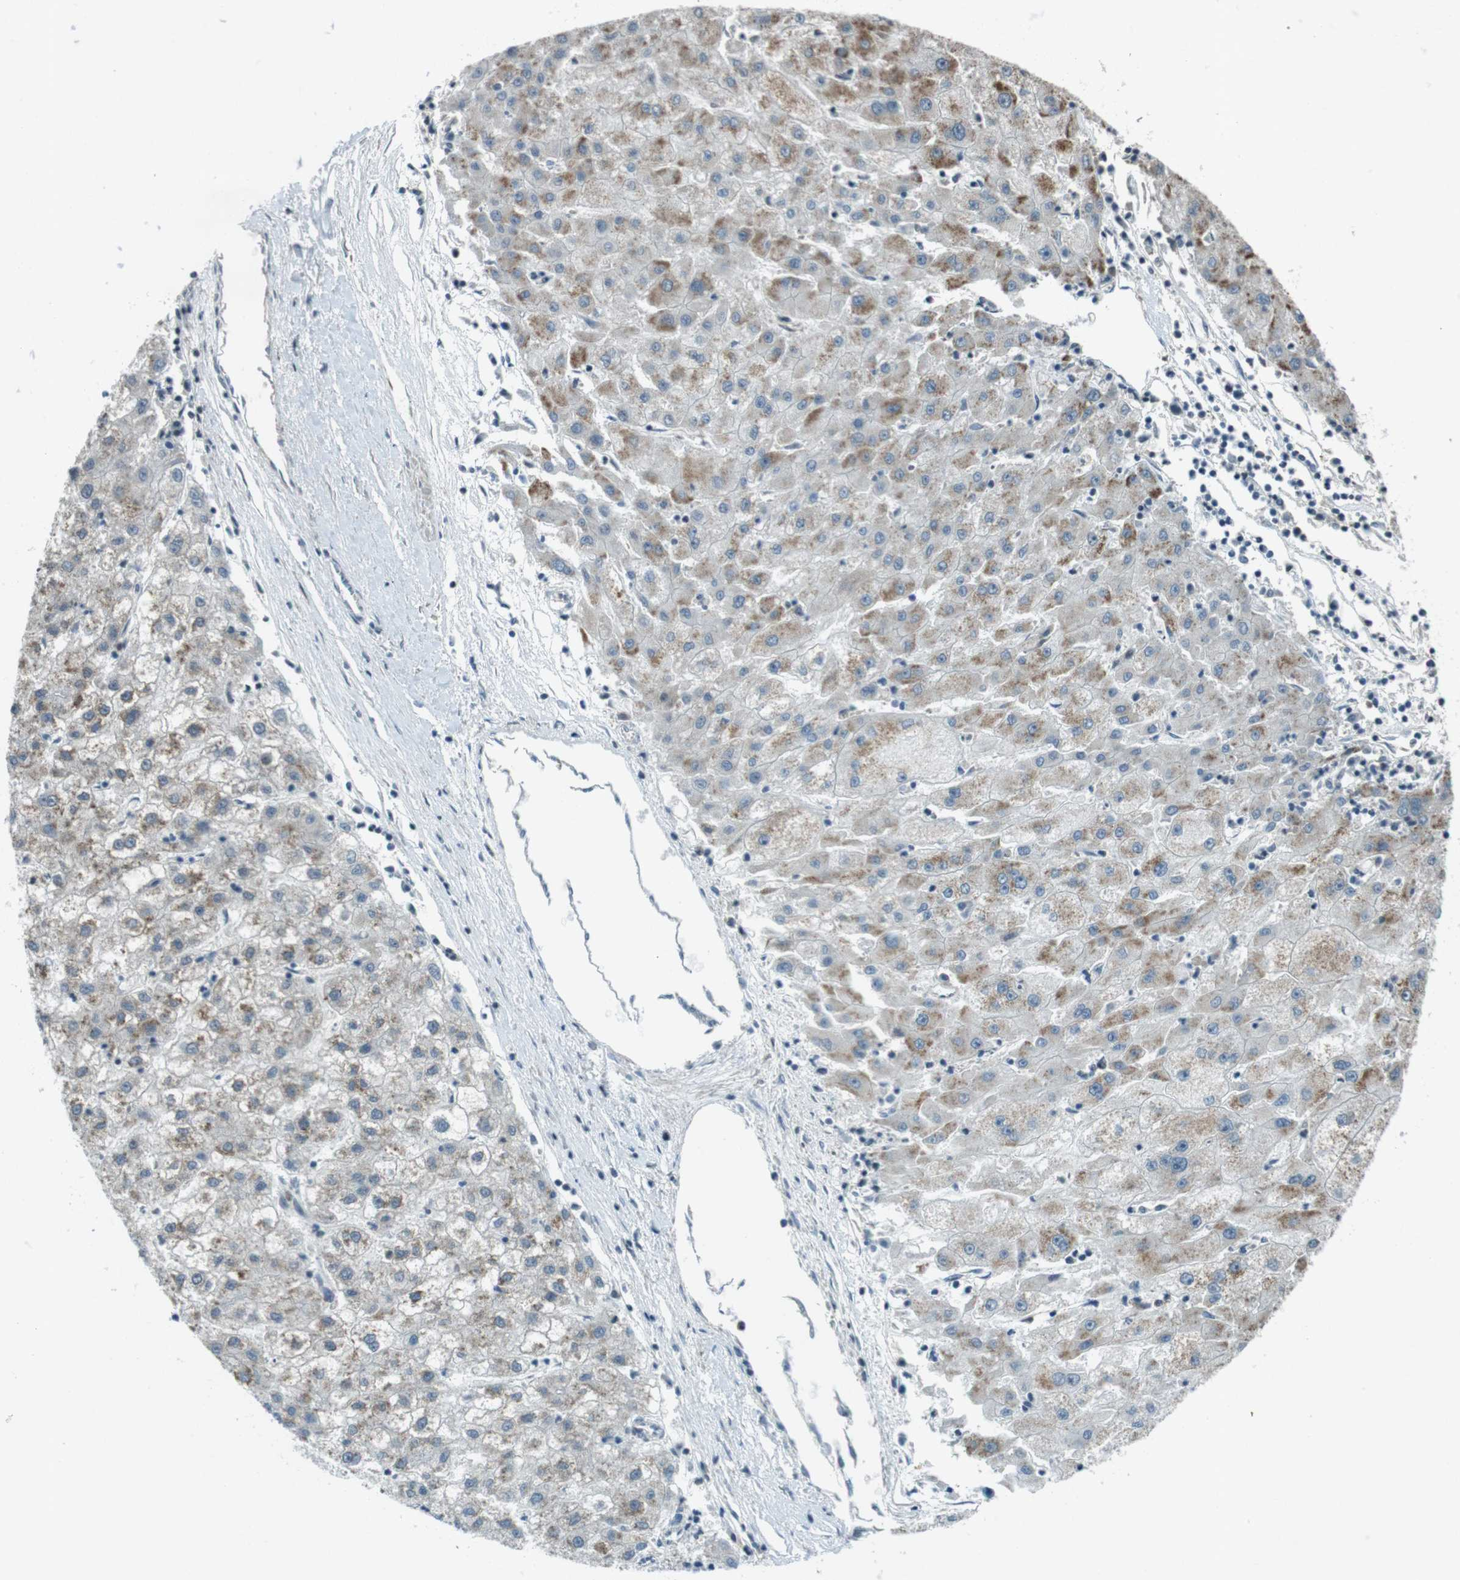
{"staining": {"intensity": "moderate", "quantity": "25%-75%", "location": "cytoplasmic/membranous"}, "tissue": "liver cancer", "cell_type": "Tumor cells", "image_type": "cancer", "snomed": [{"axis": "morphology", "description": "Carcinoma, Hepatocellular, NOS"}, {"axis": "topography", "description": "Liver"}], "caption": "Immunohistochemistry (DAB) staining of human liver cancer (hepatocellular carcinoma) exhibits moderate cytoplasmic/membranous protein expression in about 25%-75% of tumor cells. The protein of interest is shown in brown color, while the nuclei are stained blue.", "gene": "ZYX", "patient": {"sex": "male", "age": 72}}